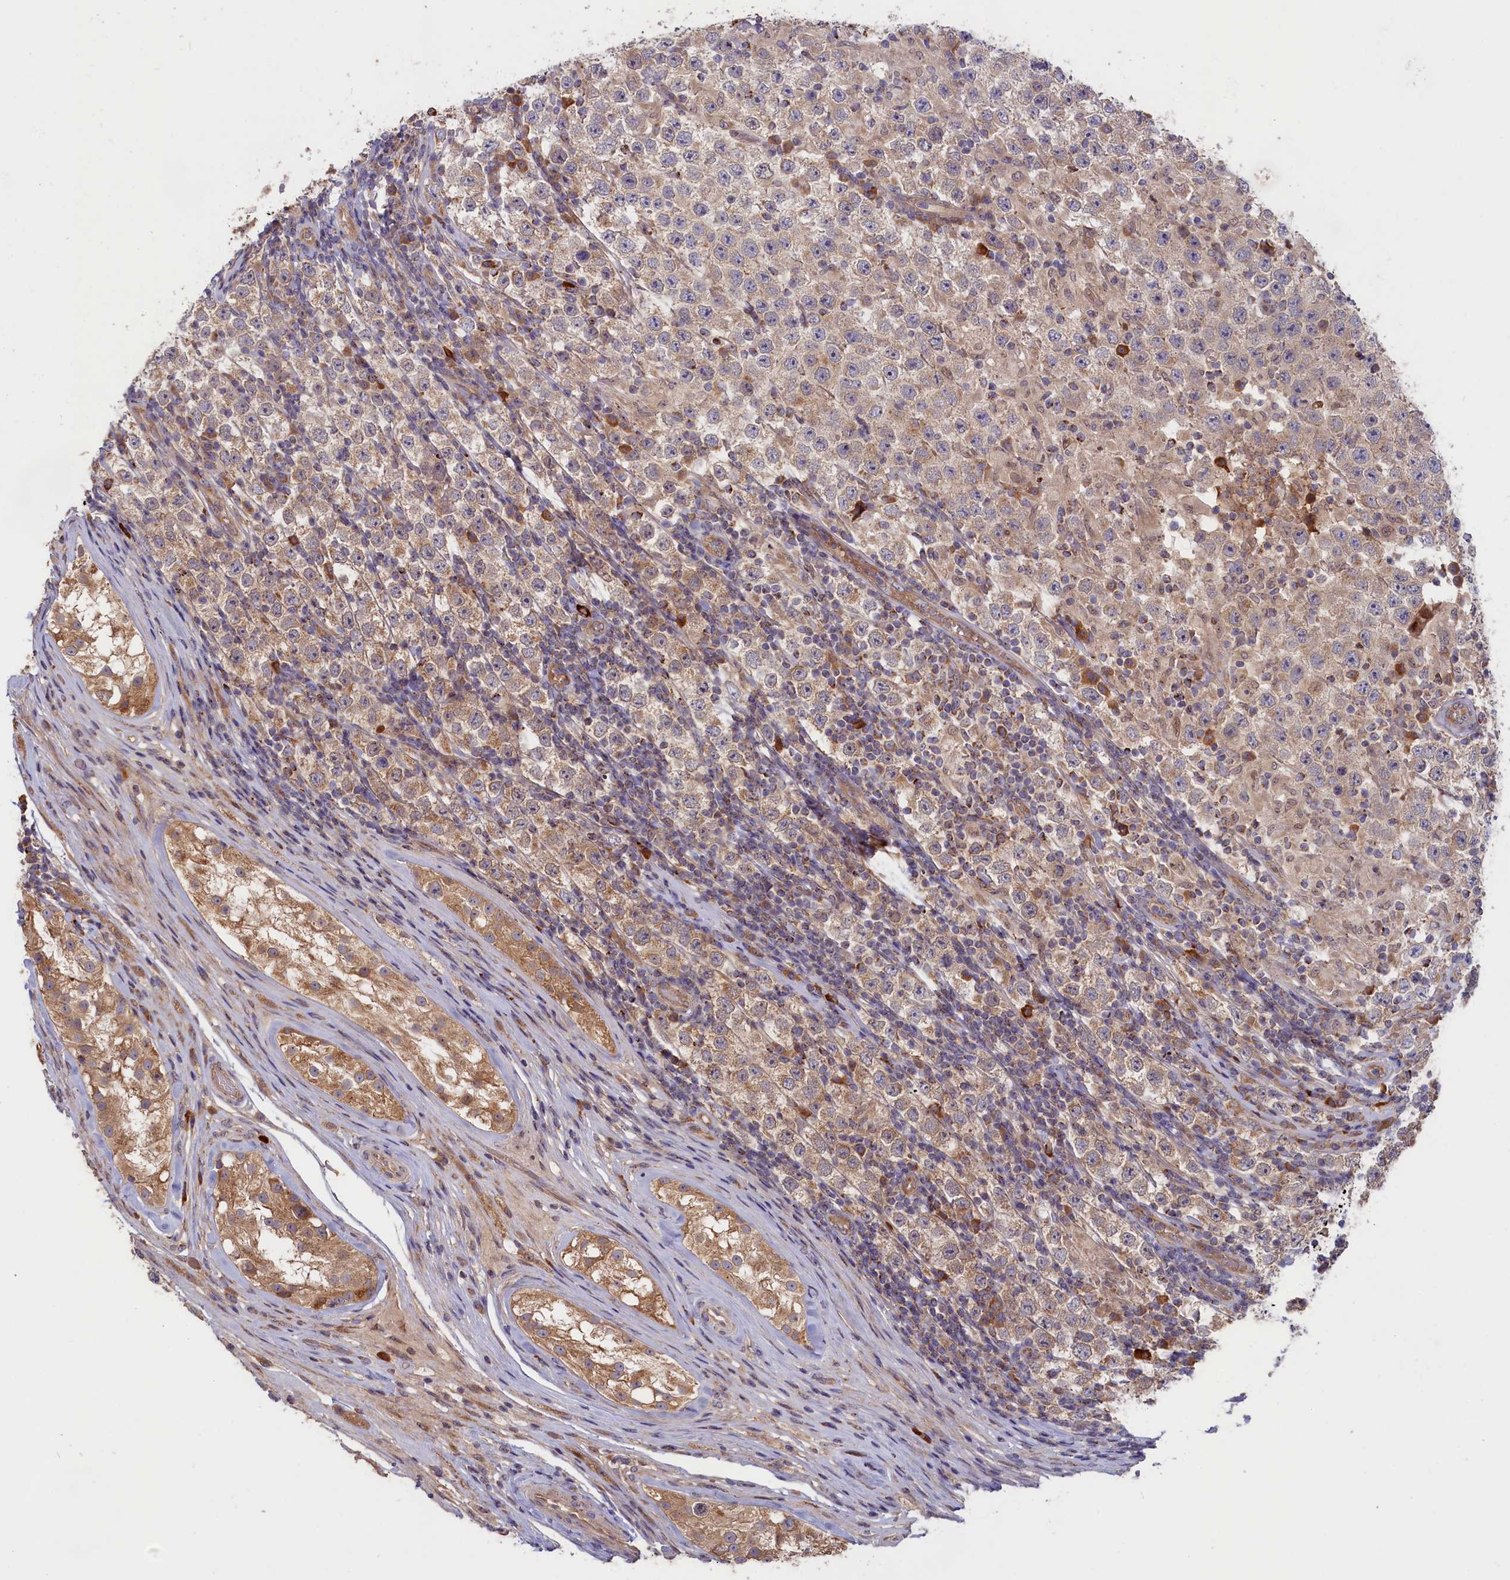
{"staining": {"intensity": "weak", "quantity": "25%-75%", "location": "cytoplasmic/membranous"}, "tissue": "testis cancer", "cell_type": "Tumor cells", "image_type": "cancer", "snomed": [{"axis": "morphology", "description": "Normal tissue, NOS"}, {"axis": "morphology", "description": "Urothelial carcinoma, High grade"}, {"axis": "morphology", "description": "Seminoma, NOS"}, {"axis": "morphology", "description": "Carcinoma, Embryonal, NOS"}, {"axis": "topography", "description": "Urinary bladder"}, {"axis": "topography", "description": "Testis"}], "caption": "This micrograph demonstrates immunohistochemistry (IHC) staining of testis high-grade urothelial carcinoma, with low weak cytoplasmic/membranous staining in about 25%-75% of tumor cells.", "gene": "CEP44", "patient": {"sex": "male", "age": 41}}